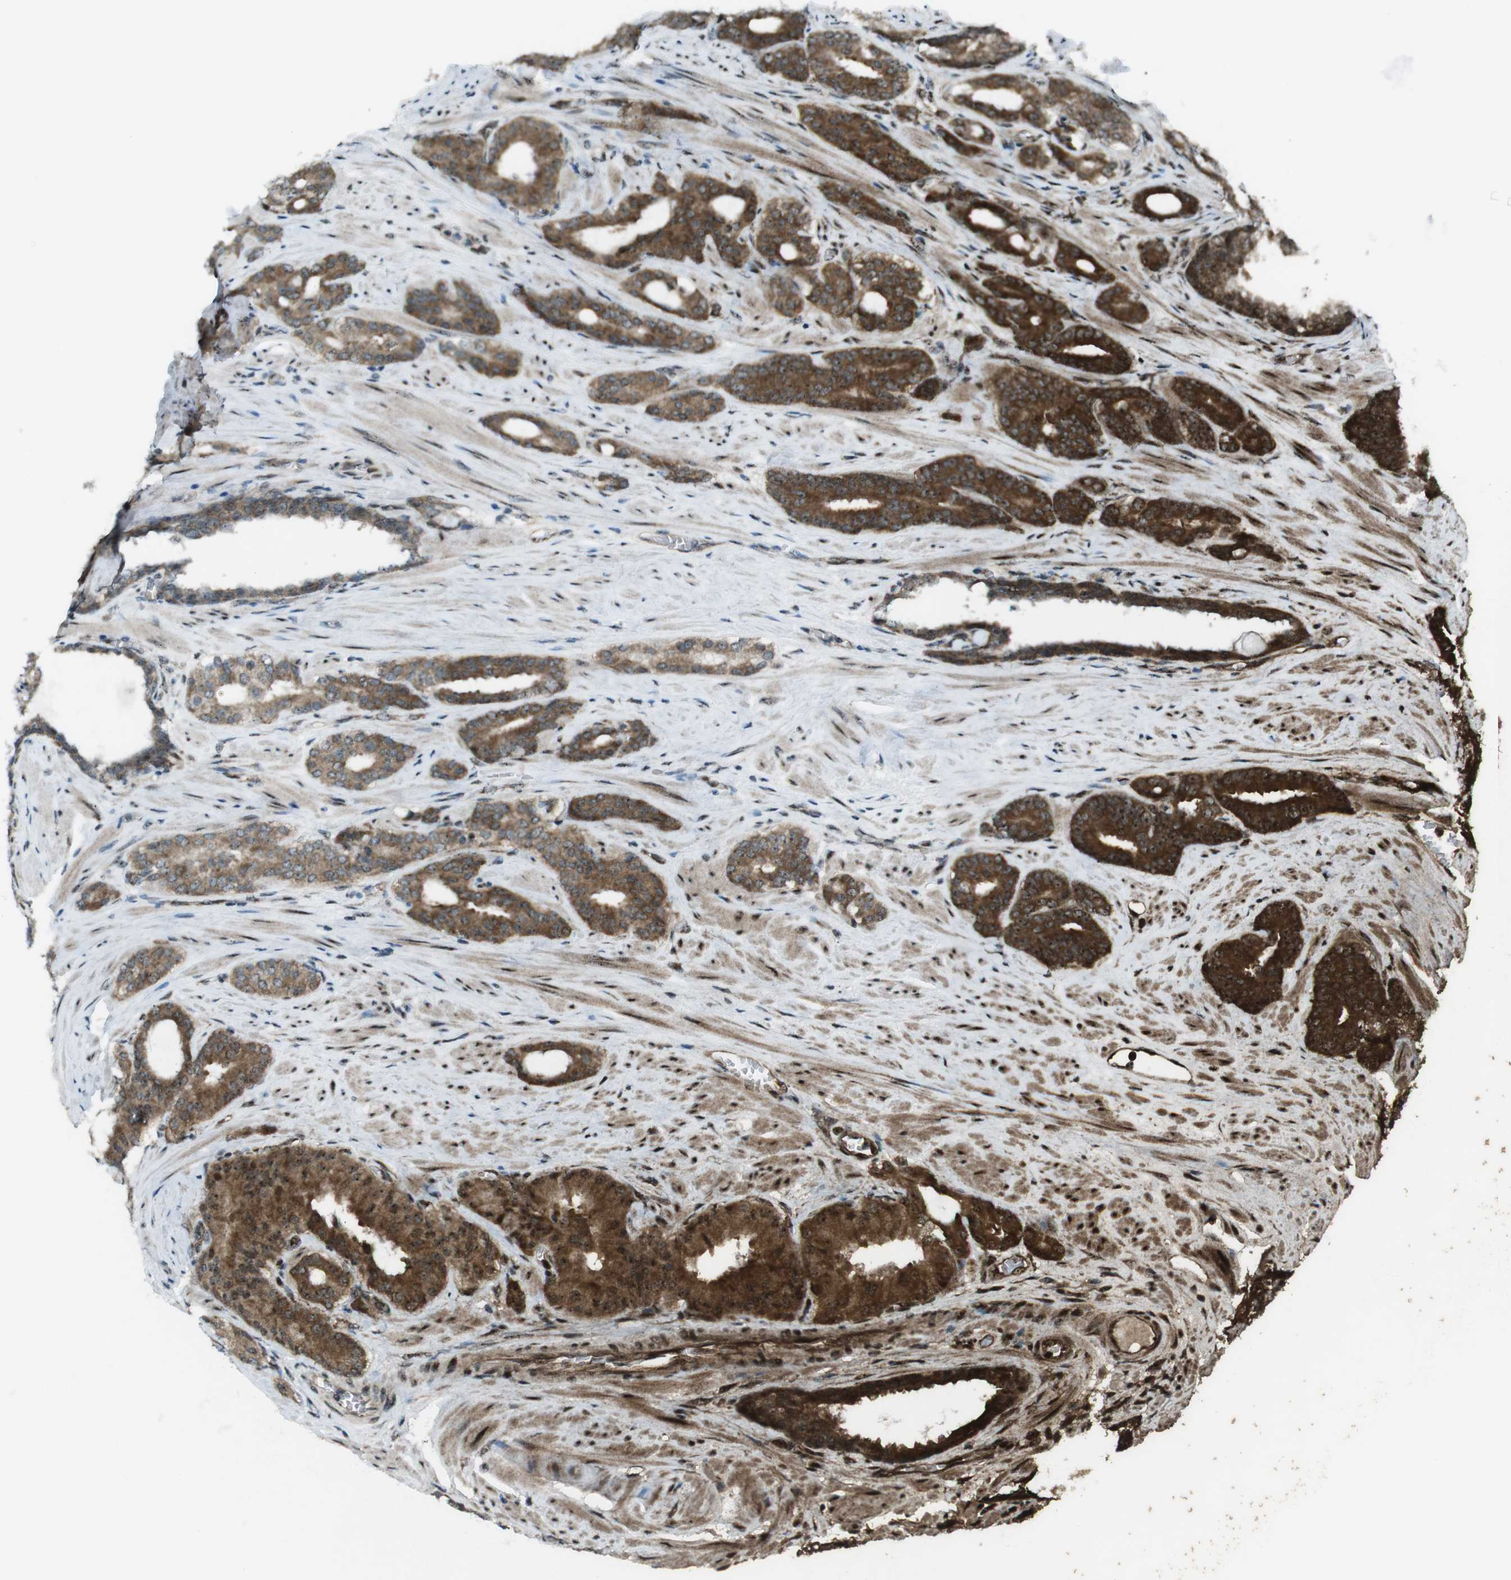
{"staining": {"intensity": "strong", "quantity": ">75%", "location": "cytoplasmic/membranous,nuclear"}, "tissue": "prostate cancer", "cell_type": "Tumor cells", "image_type": "cancer", "snomed": [{"axis": "morphology", "description": "Adenocarcinoma, Low grade"}, {"axis": "topography", "description": "Prostate"}], "caption": "Prostate cancer (low-grade adenocarcinoma) stained with DAB (3,3'-diaminobenzidine) IHC displays high levels of strong cytoplasmic/membranous and nuclear positivity in approximately >75% of tumor cells.", "gene": "CSNK1D", "patient": {"sex": "male", "age": 63}}